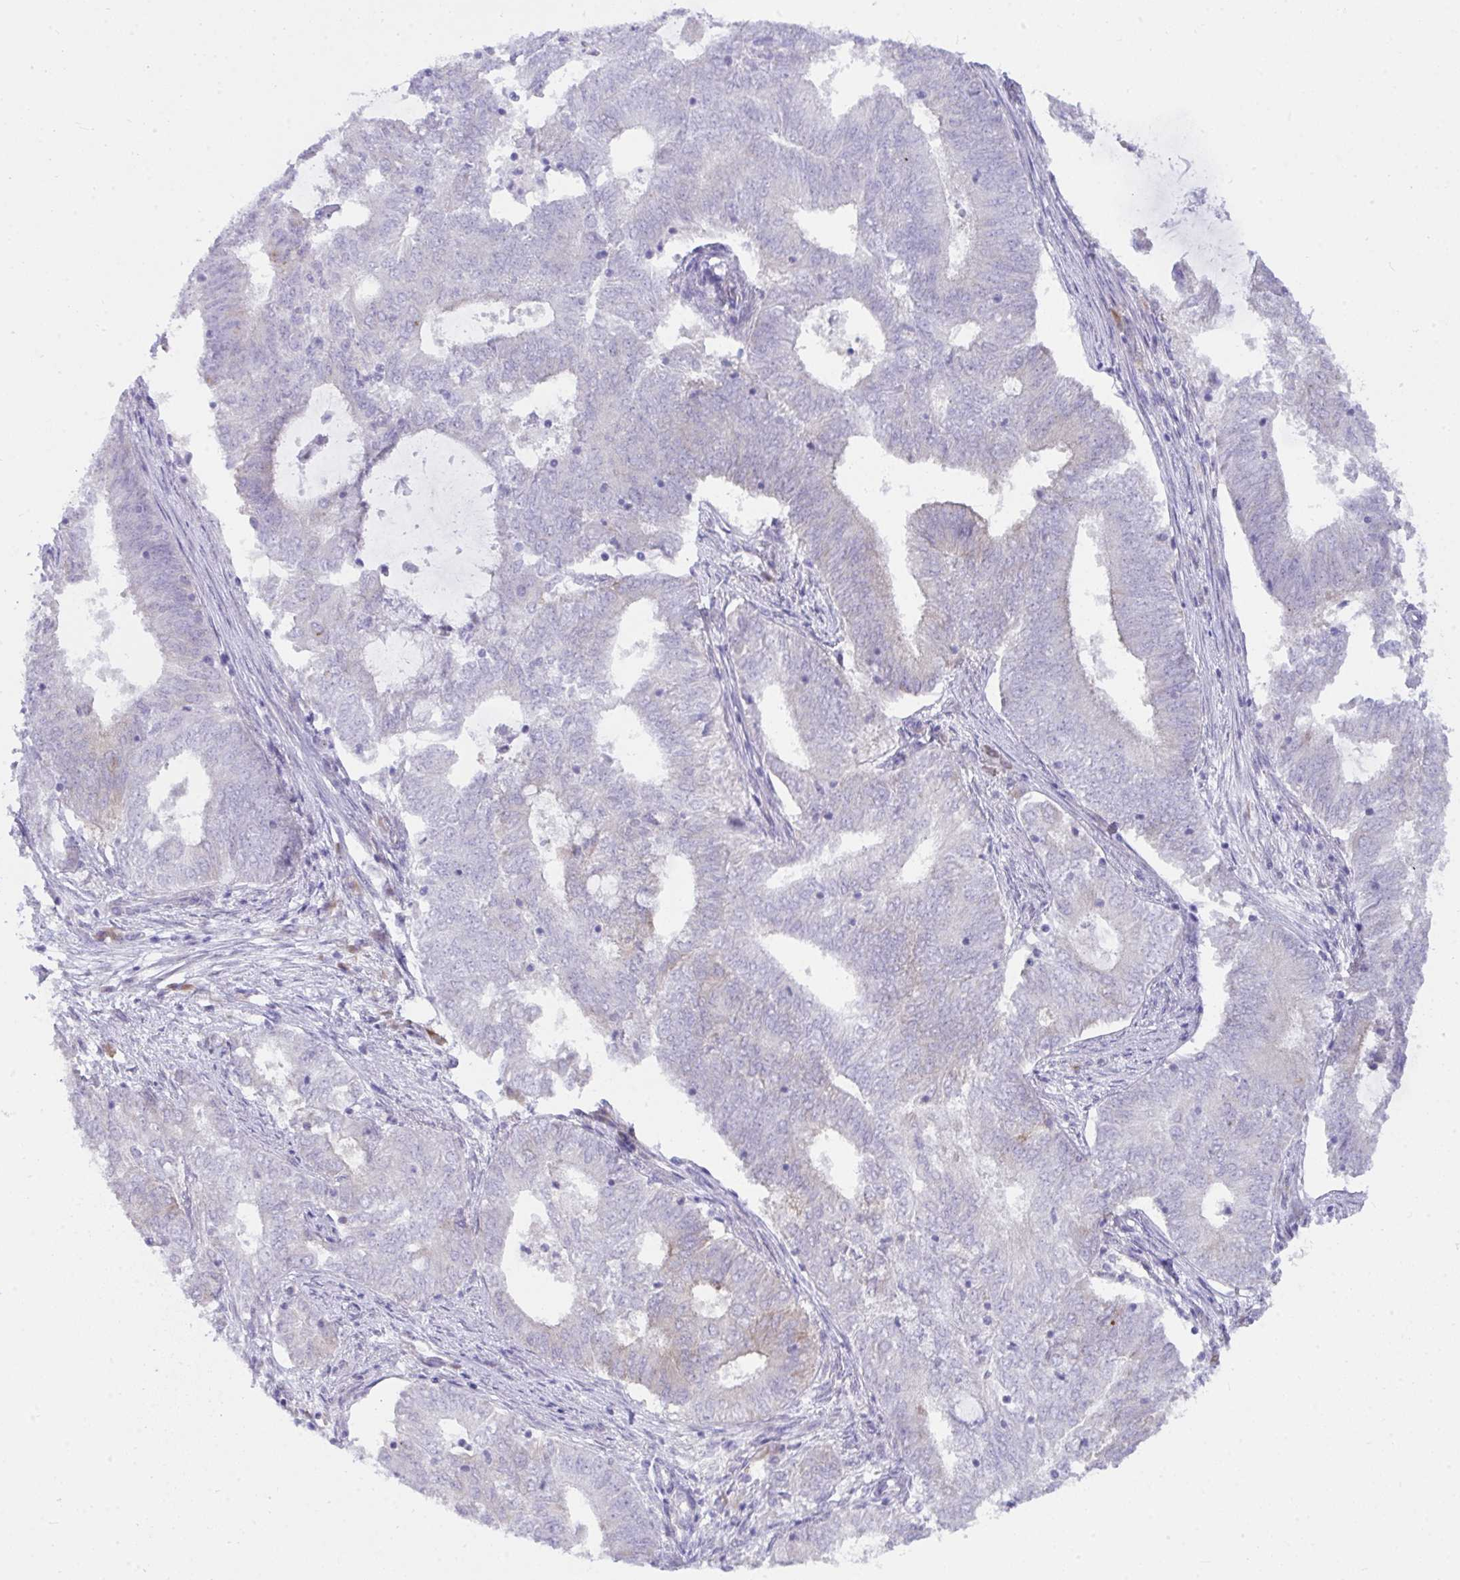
{"staining": {"intensity": "negative", "quantity": "none", "location": "none"}, "tissue": "endometrial cancer", "cell_type": "Tumor cells", "image_type": "cancer", "snomed": [{"axis": "morphology", "description": "Adenocarcinoma, NOS"}, {"axis": "topography", "description": "Endometrium"}], "caption": "Human endometrial cancer (adenocarcinoma) stained for a protein using immunohistochemistry (IHC) displays no expression in tumor cells.", "gene": "GAB1", "patient": {"sex": "female", "age": 62}}